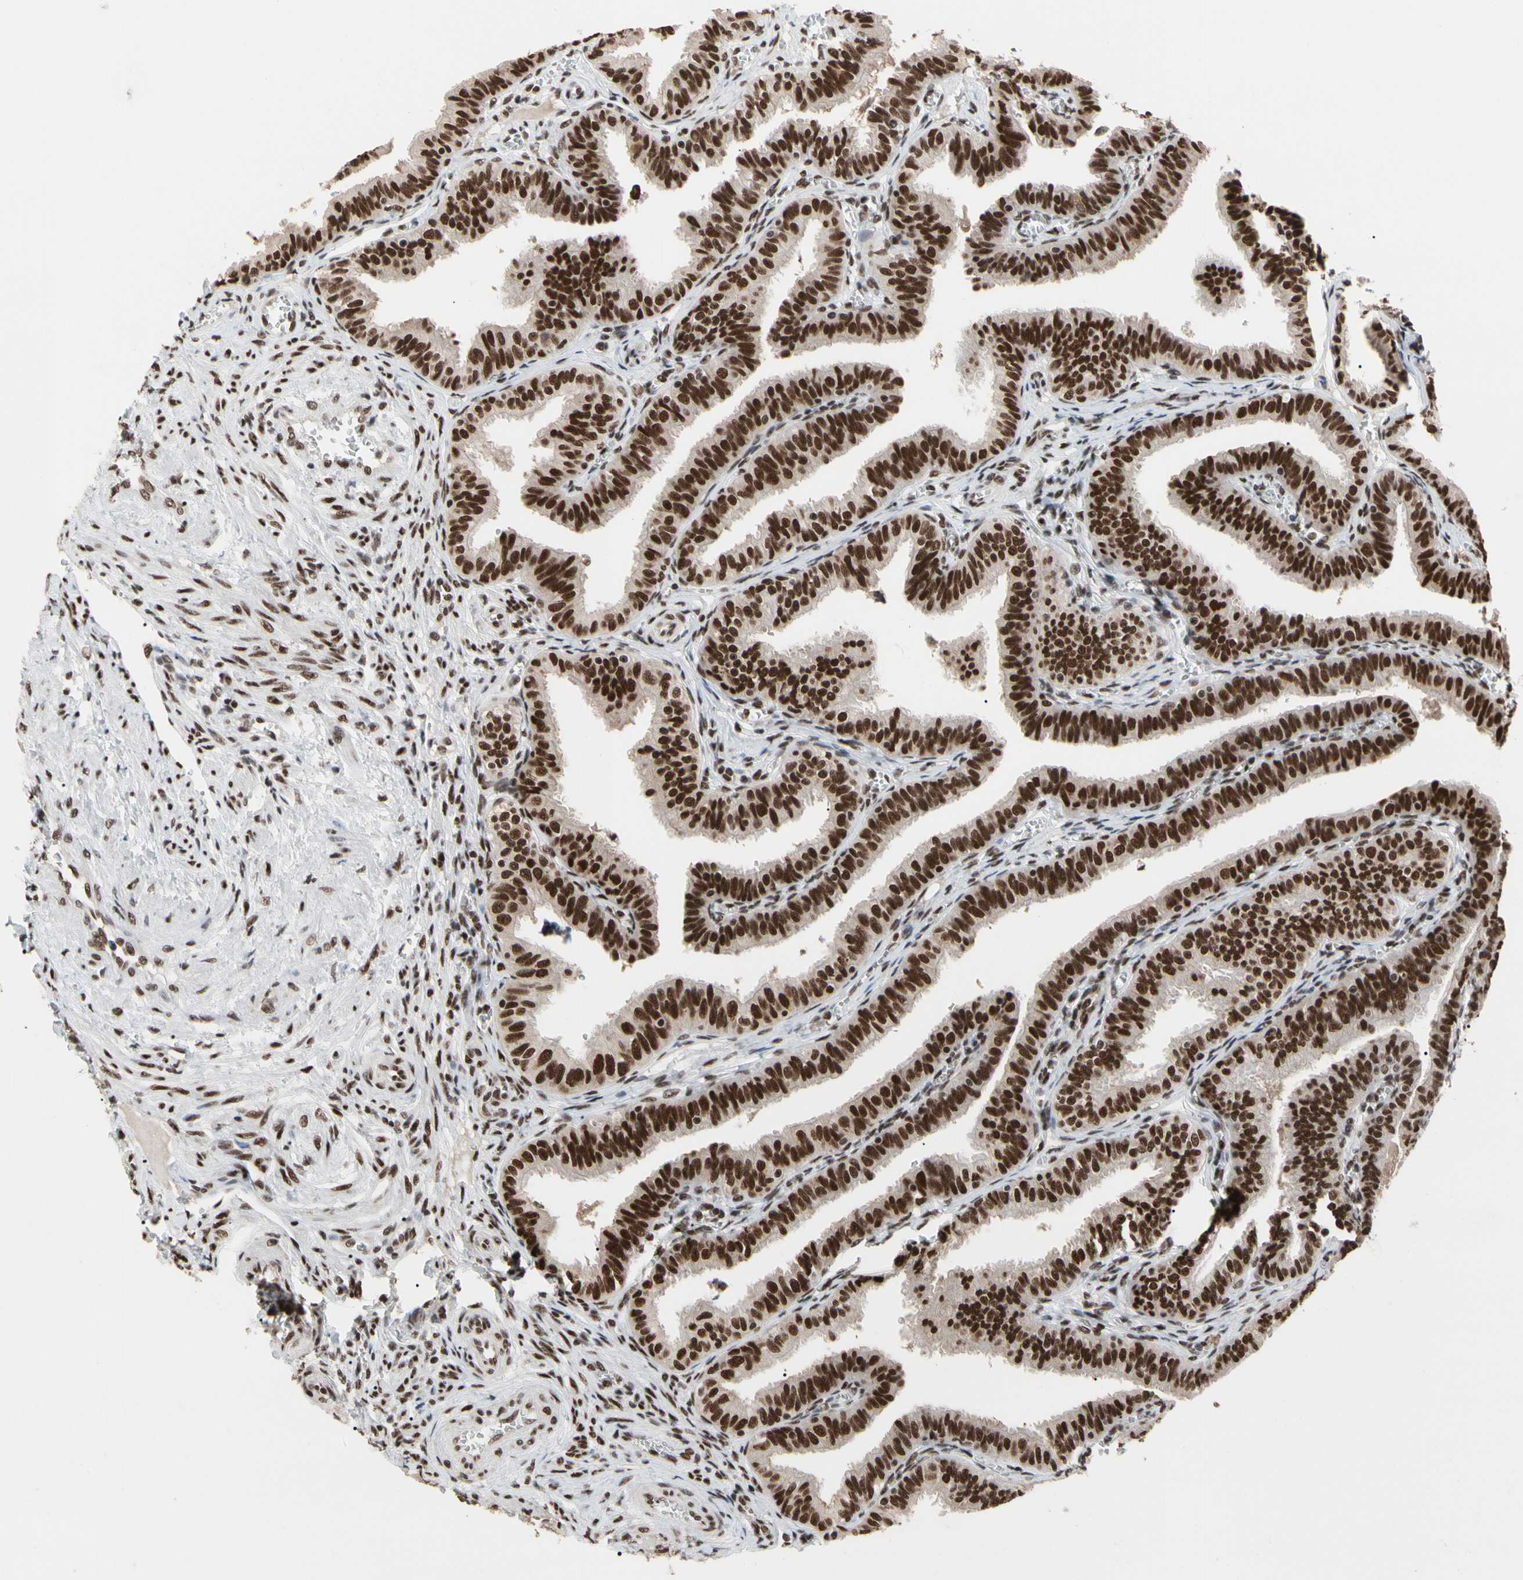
{"staining": {"intensity": "strong", "quantity": ">75%", "location": "nuclear"}, "tissue": "fallopian tube", "cell_type": "Glandular cells", "image_type": "normal", "snomed": [{"axis": "morphology", "description": "Normal tissue, NOS"}, {"axis": "topography", "description": "Fallopian tube"}], "caption": "Protein expression analysis of normal human fallopian tube reveals strong nuclear staining in approximately >75% of glandular cells.", "gene": "FAM98B", "patient": {"sex": "female", "age": 46}}